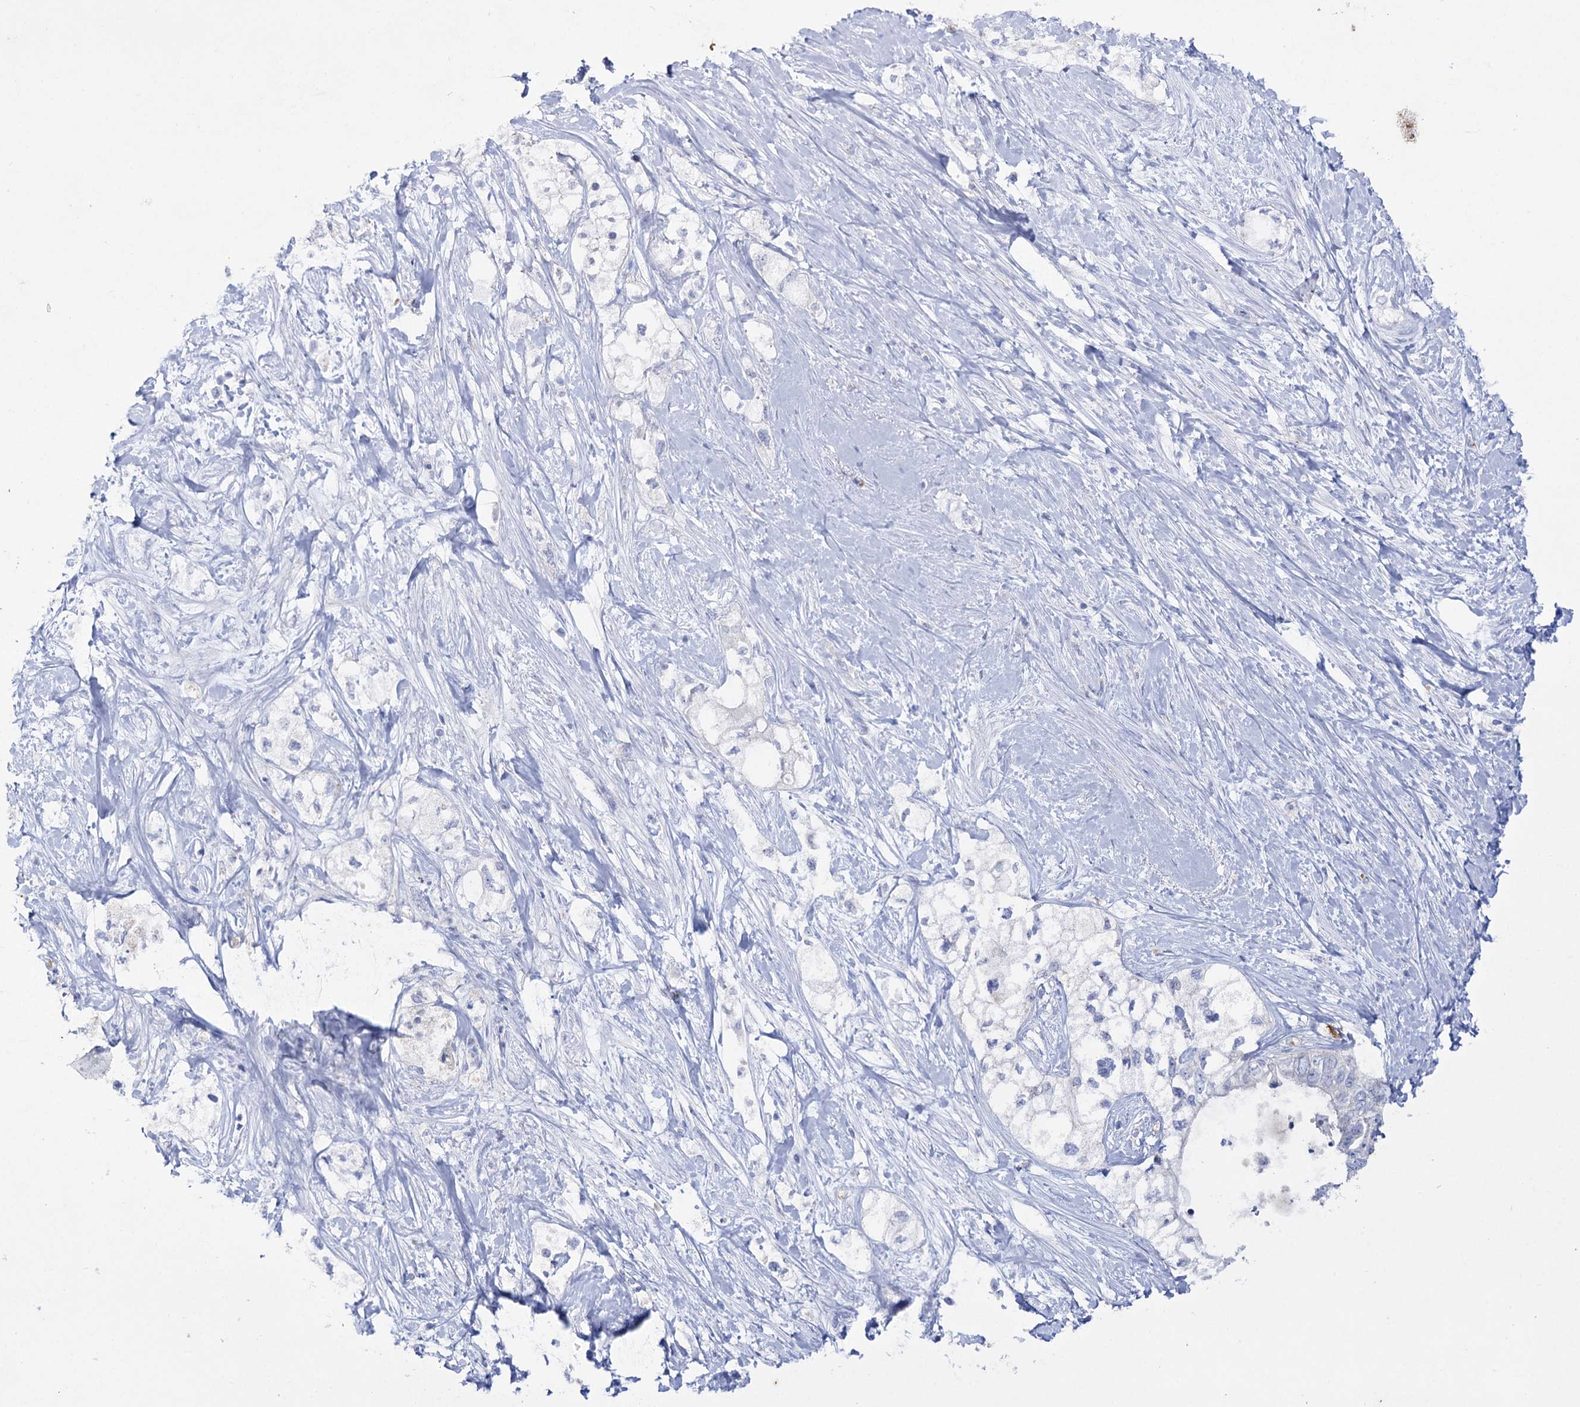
{"staining": {"intensity": "negative", "quantity": "none", "location": "none"}, "tissue": "pancreatic cancer", "cell_type": "Tumor cells", "image_type": "cancer", "snomed": [{"axis": "morphology", "description": "Adenocarcinoma, NOS"}, {"axis": "topography", "description": "Pancreas"}], "caption": "This is a histopathology image of IHC staining of adenocarcinoma (pancreatic), which shows no staining in tumor cells.", "gene": "NAGLU", "patient": {"sex": "male", "age": 70}}